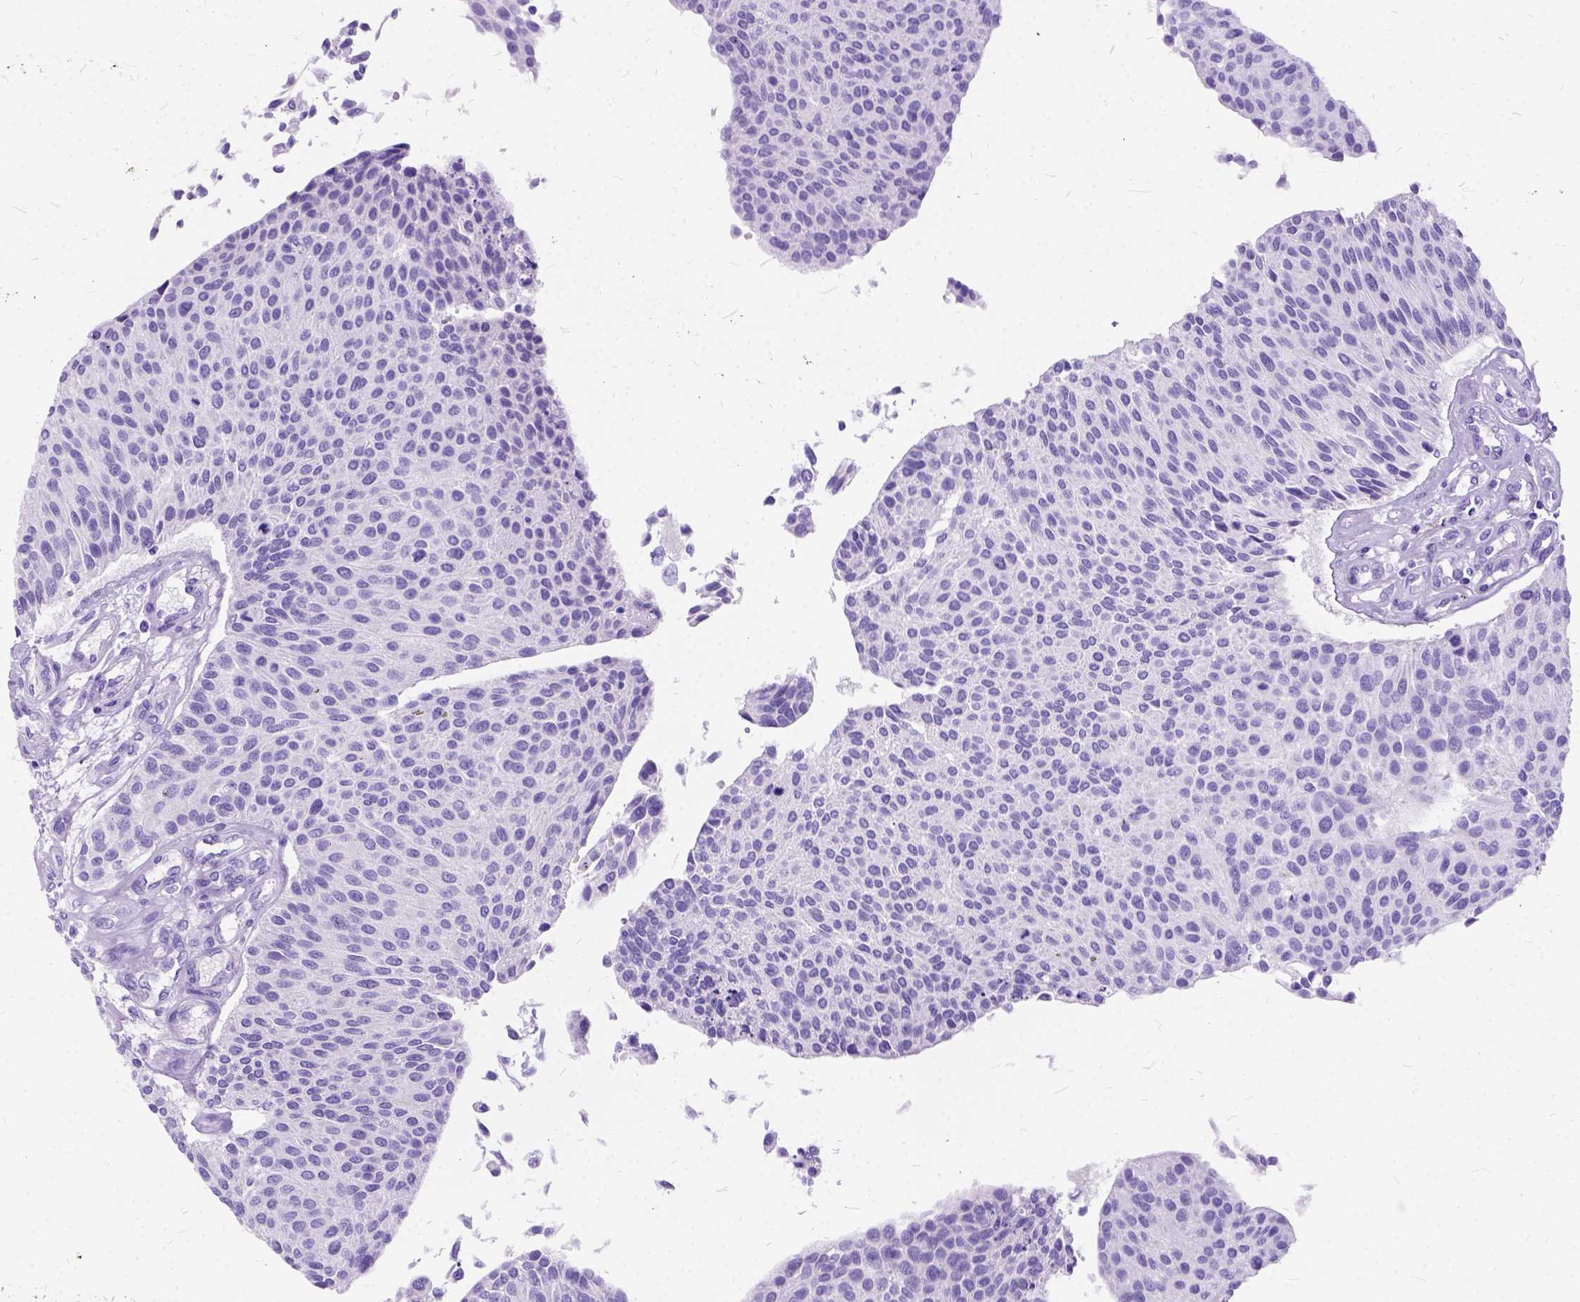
{"staining": {"intensity": "negative", "quantity": "none", "location": "none"}, "tissue": "urothelial cancer", "cell_type": "Tumor cells", "image_type": "cancer", "snomed": [{"axis": "morphology", "description": "Urothelial carcinoma, NOS"}, {"axis": "topography", "description": "Urinary bladder"}], "caption": "Urothelial cancer stained for a protein using immunohistochemistry (IHC) displays no expression tumor cells.", "gene": "C1QTNF3", "patient": {"sex": "male", "age": 55}}